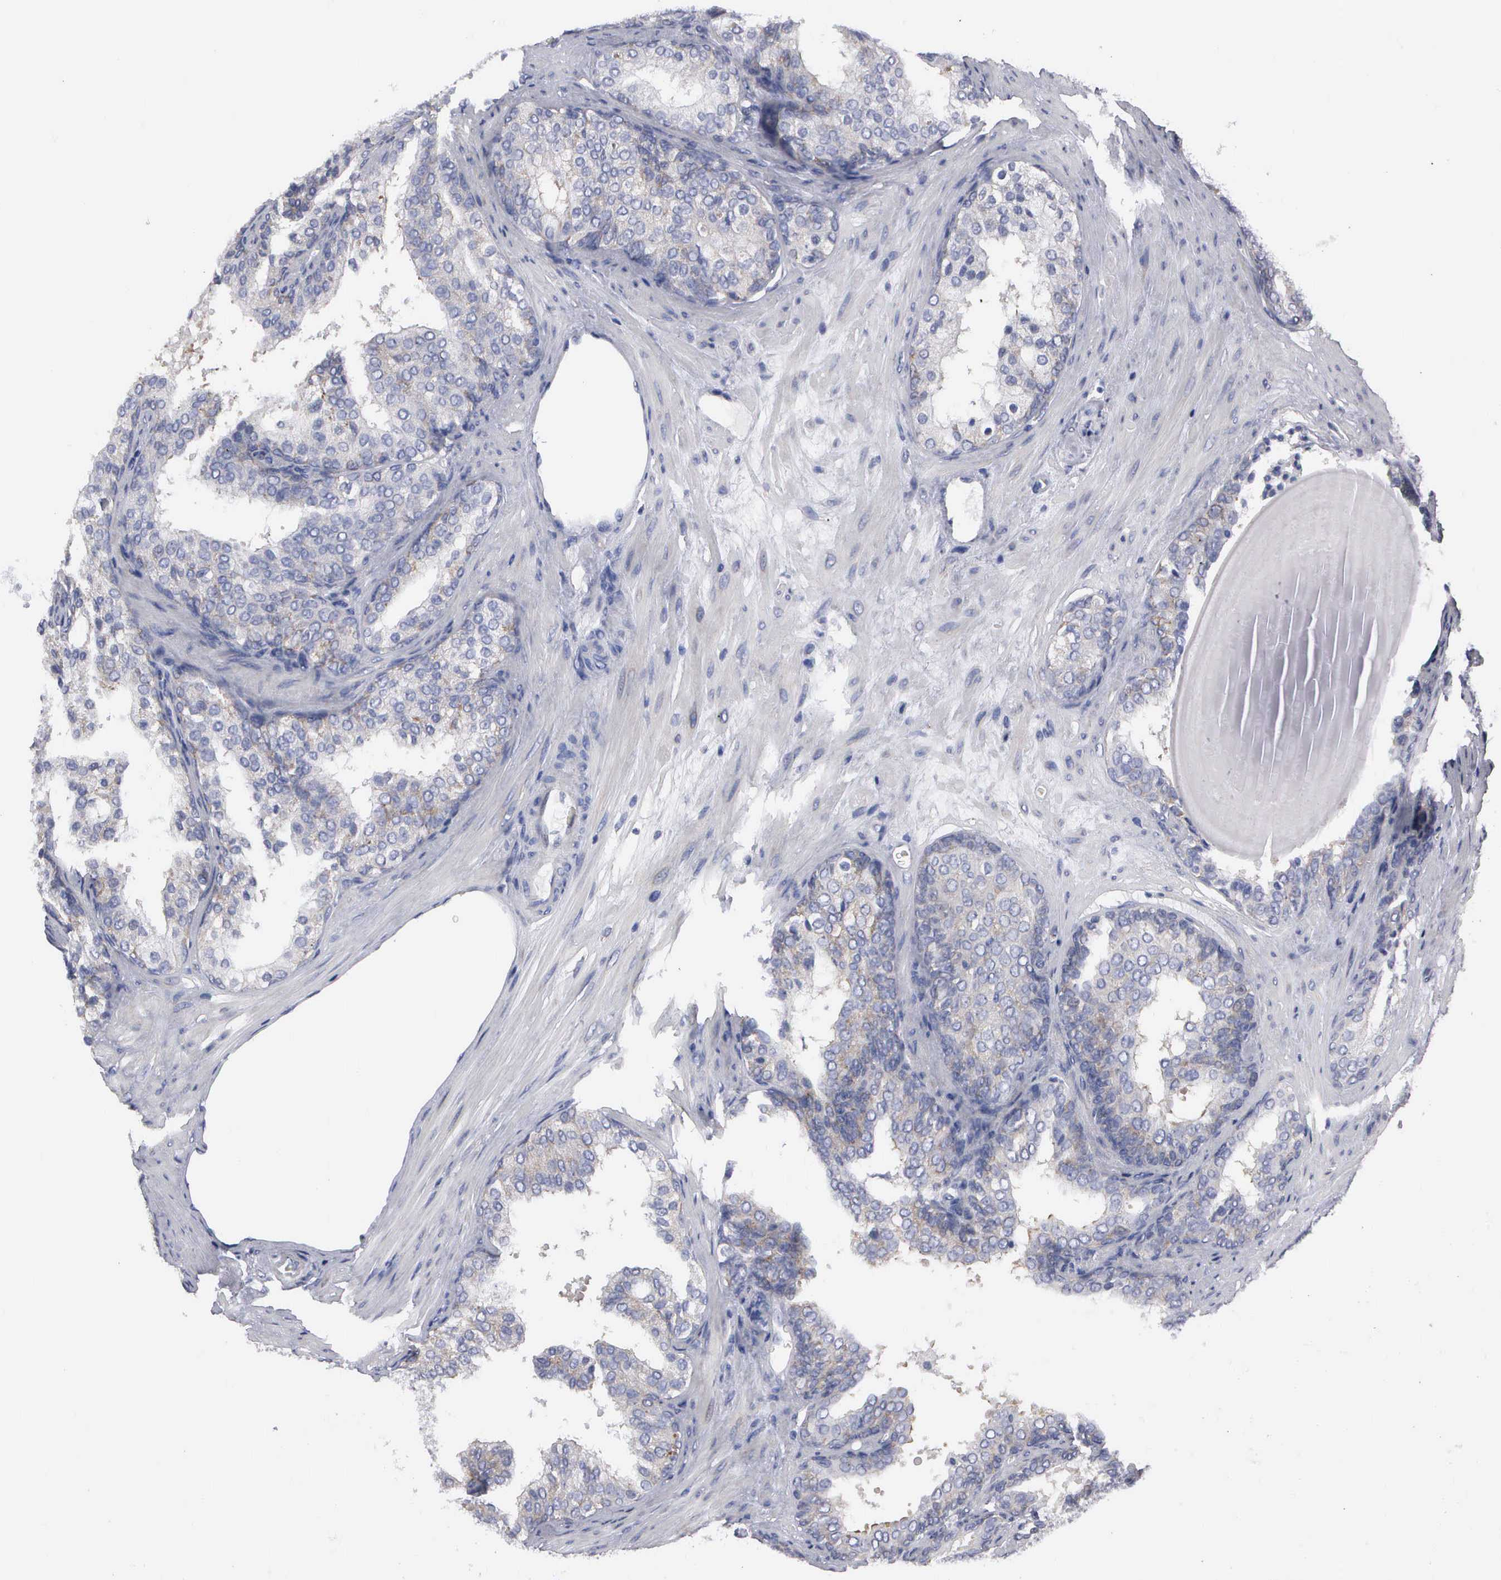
{"staining": {"intensity": "weak", "quantity": "<25%", "location": "cytoplasmic/membranous"}, "tissue": "prostate cancer", "cell_type": "Tumor cells", "image_type": "cancer", "snomed": [{"axis": "morphology", "description": "Adenocarcinoma, Low grade"}, {"axis": "topography", "description": "Prostate"}], "caption": "Human adenocarcinoma (low-grade) (prostate) stained for a protein using immunohistochemistry displays no expression in tumor cells.", "gene": "TXLNG", "patient": {"sex": "male", "age": 69}}